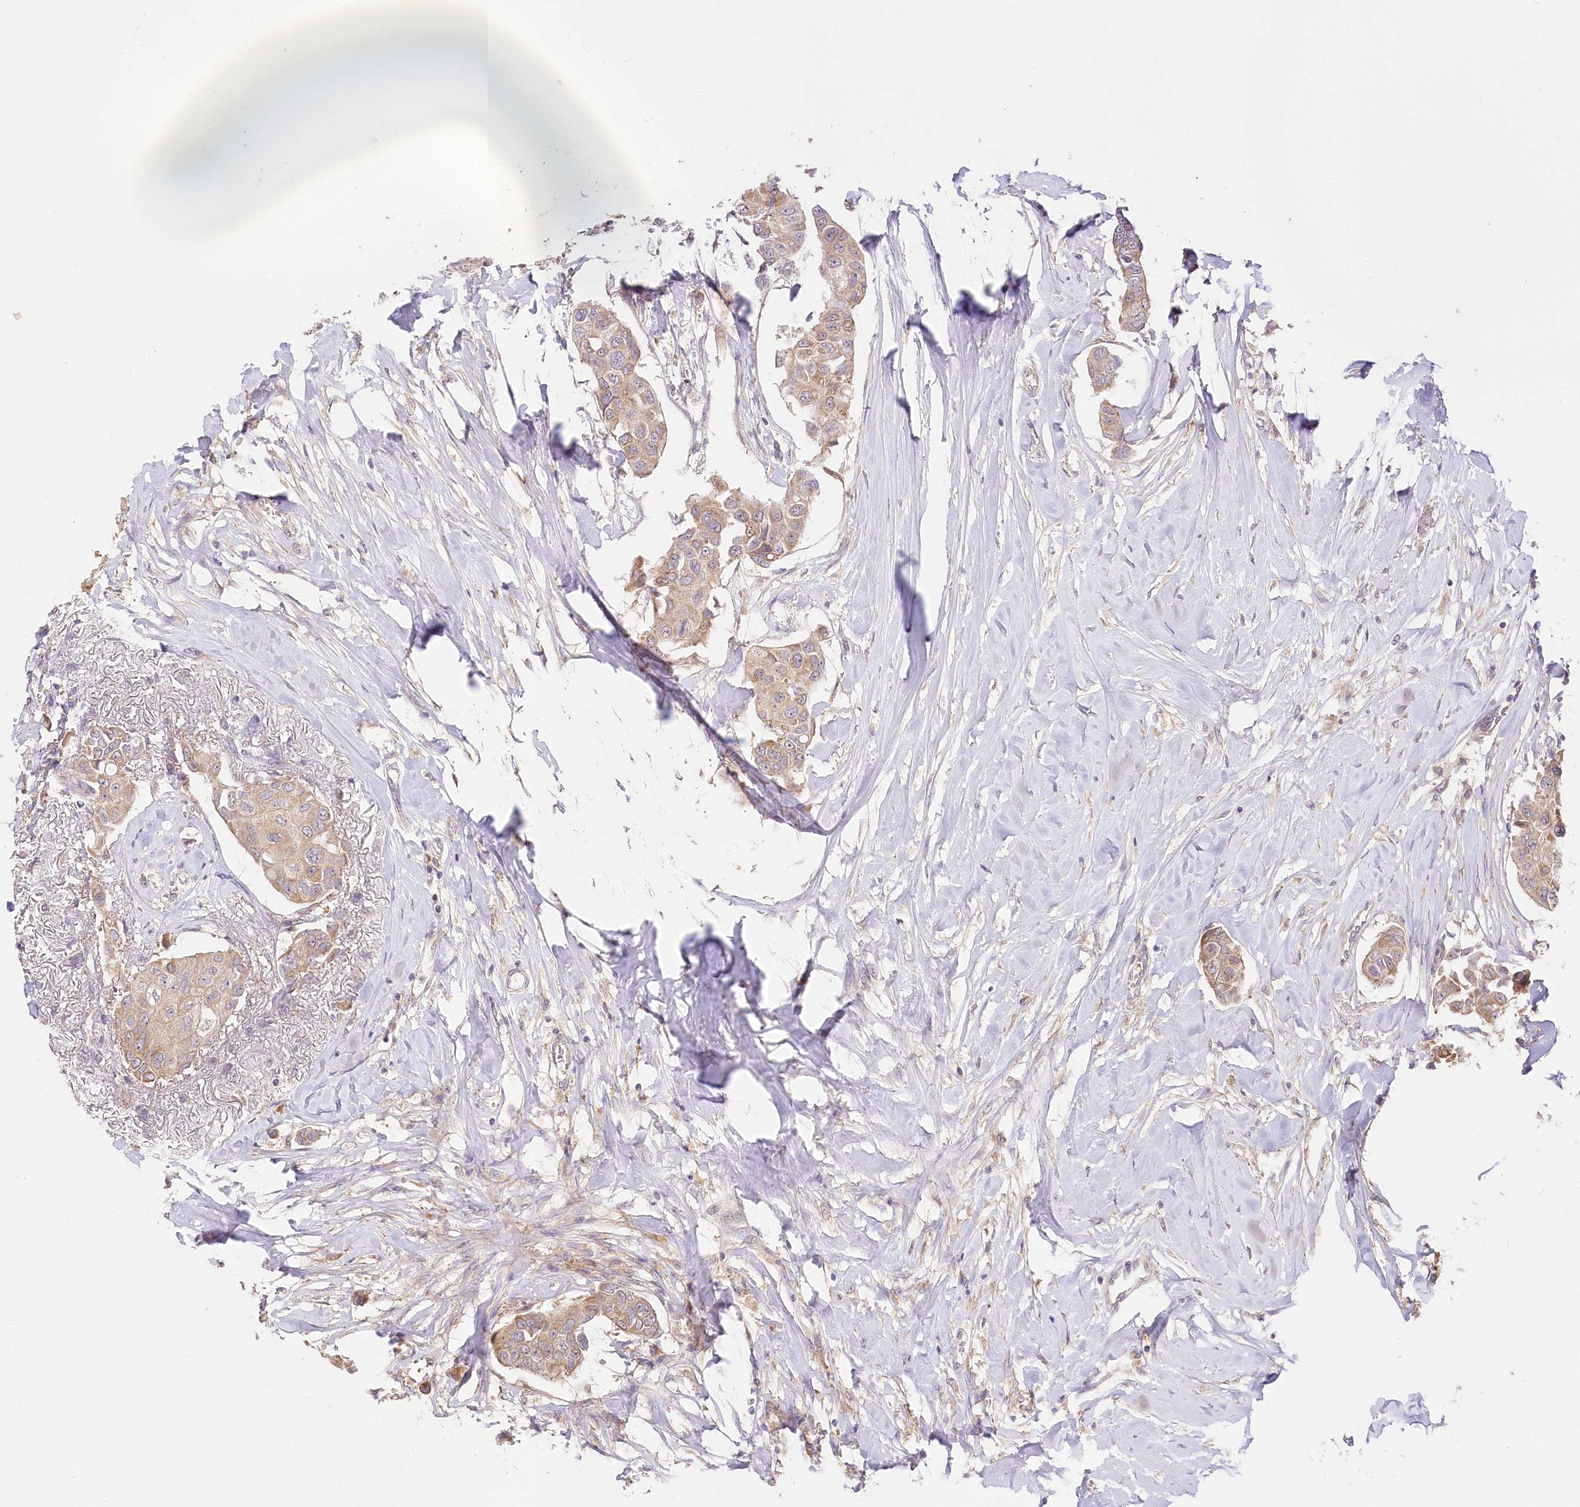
{"staining": {"intensity": "weak", "quantity": ">75%", "location": "cytoplasmic/membranous"}, "tissue": "breast cancer", "cell_type": "Tumor cells", "image_type": "cancer", "snomed": [{"axis": "morphology", "description": "Duct carcinoma"}, {"axis": "topography", "description": "Breast"}], "caption": "A histopathology image showing weak cytoplasmic/membranous expression in about >75% of tumor cells in breast intraductal carcinoma, as visualized by brown immunohistochemical staining.", "gene": "PYROXD1", "patient": {"sex": "female", "age": 80}}